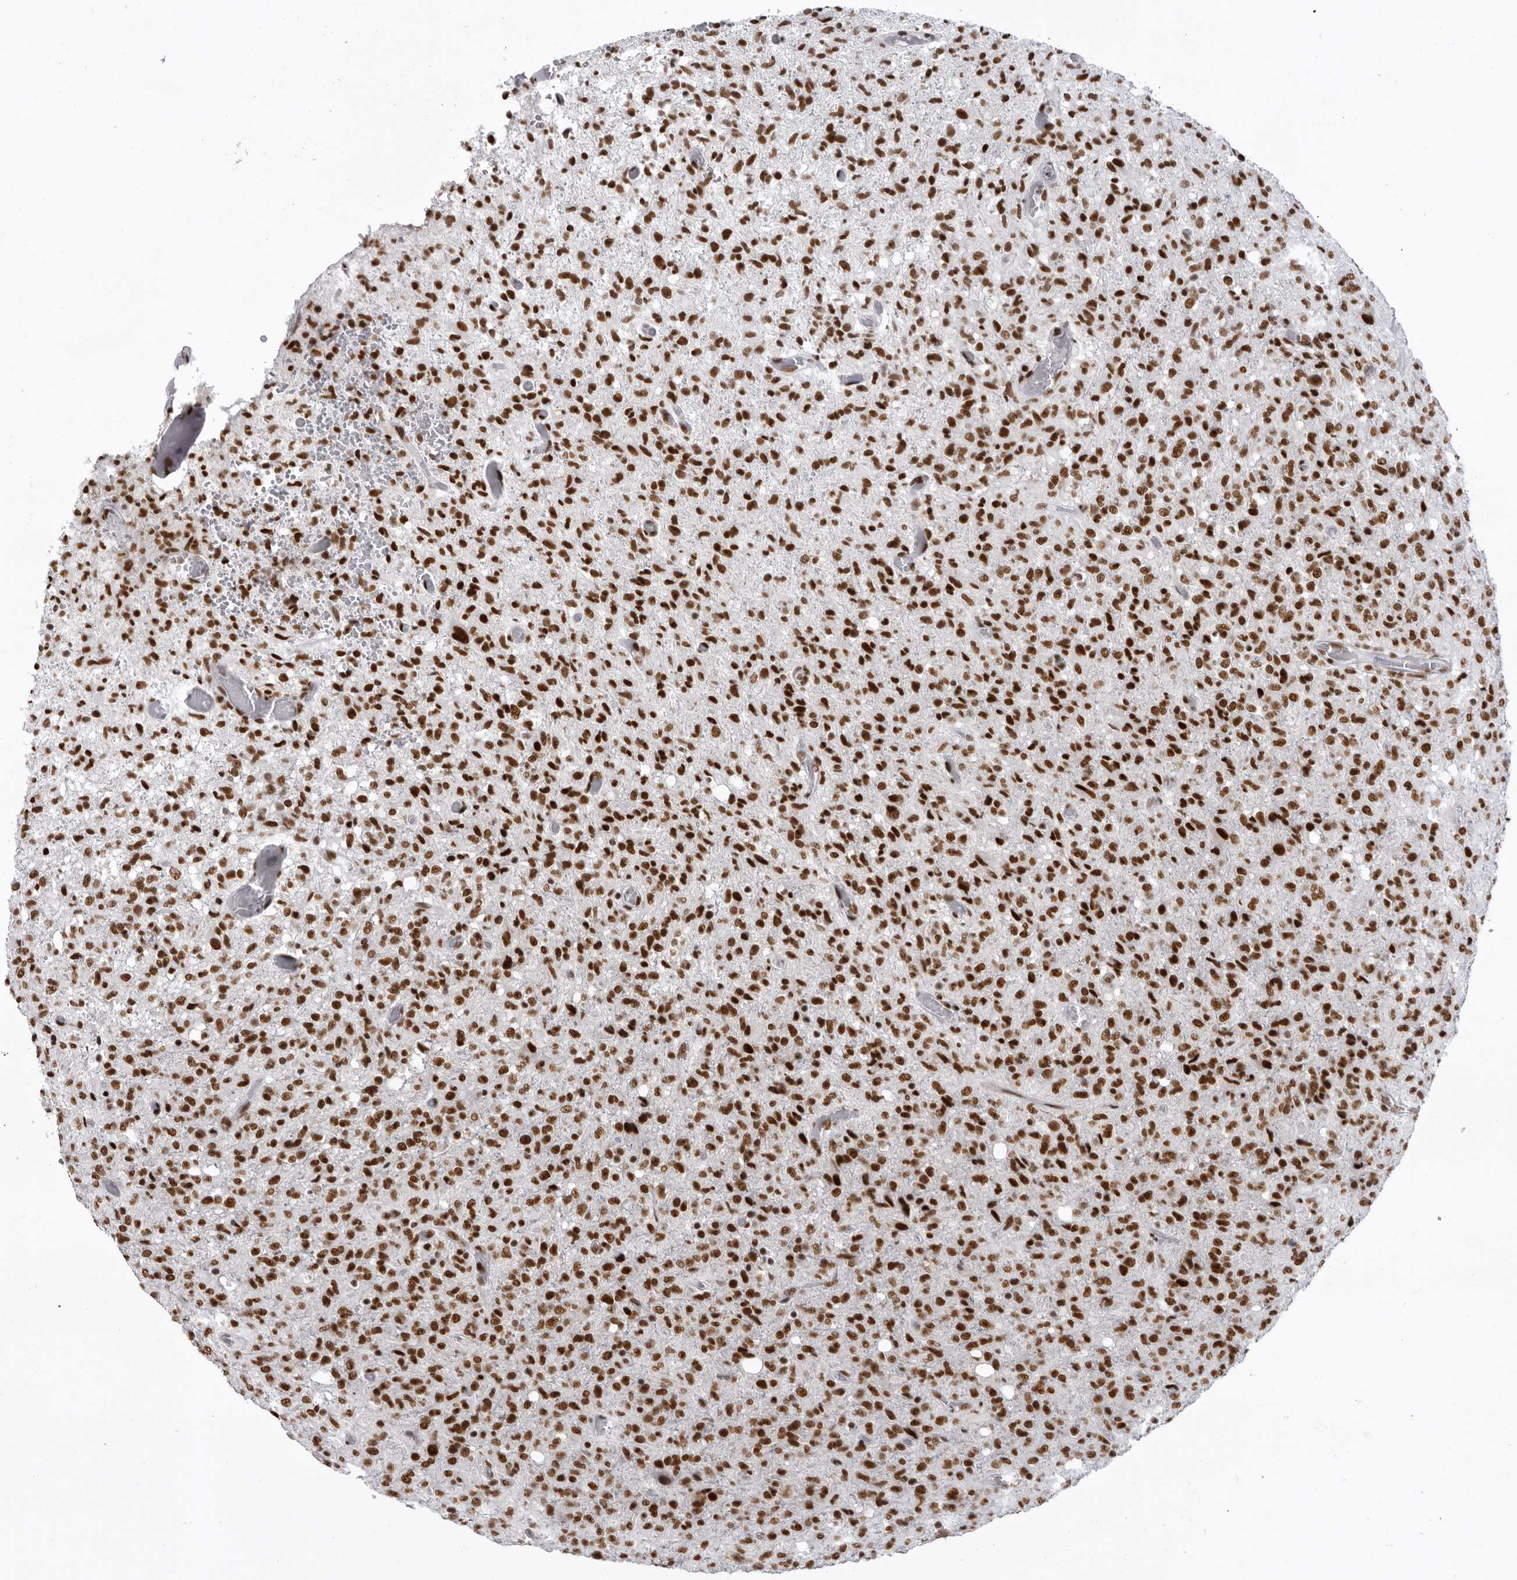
{"staining": {"intensity": "strong", "quantity": ">75%", "location": "nuclear"}, "tissue": "glioma", "cell_type": "Tumor cells", "image_type": "cancer", "snomed": [{"axis": "morphology", "description": "Glioma, malignant, High grade"}, {"axis": "topography", "description": "Brain"}], "caption": "A brown stain highlights strong nuclear positivity of a protein in human malignant glioma (high-grade) tumor cells.", "gene": "DHX9", "patient": {"sex": "female", "age": 57}}